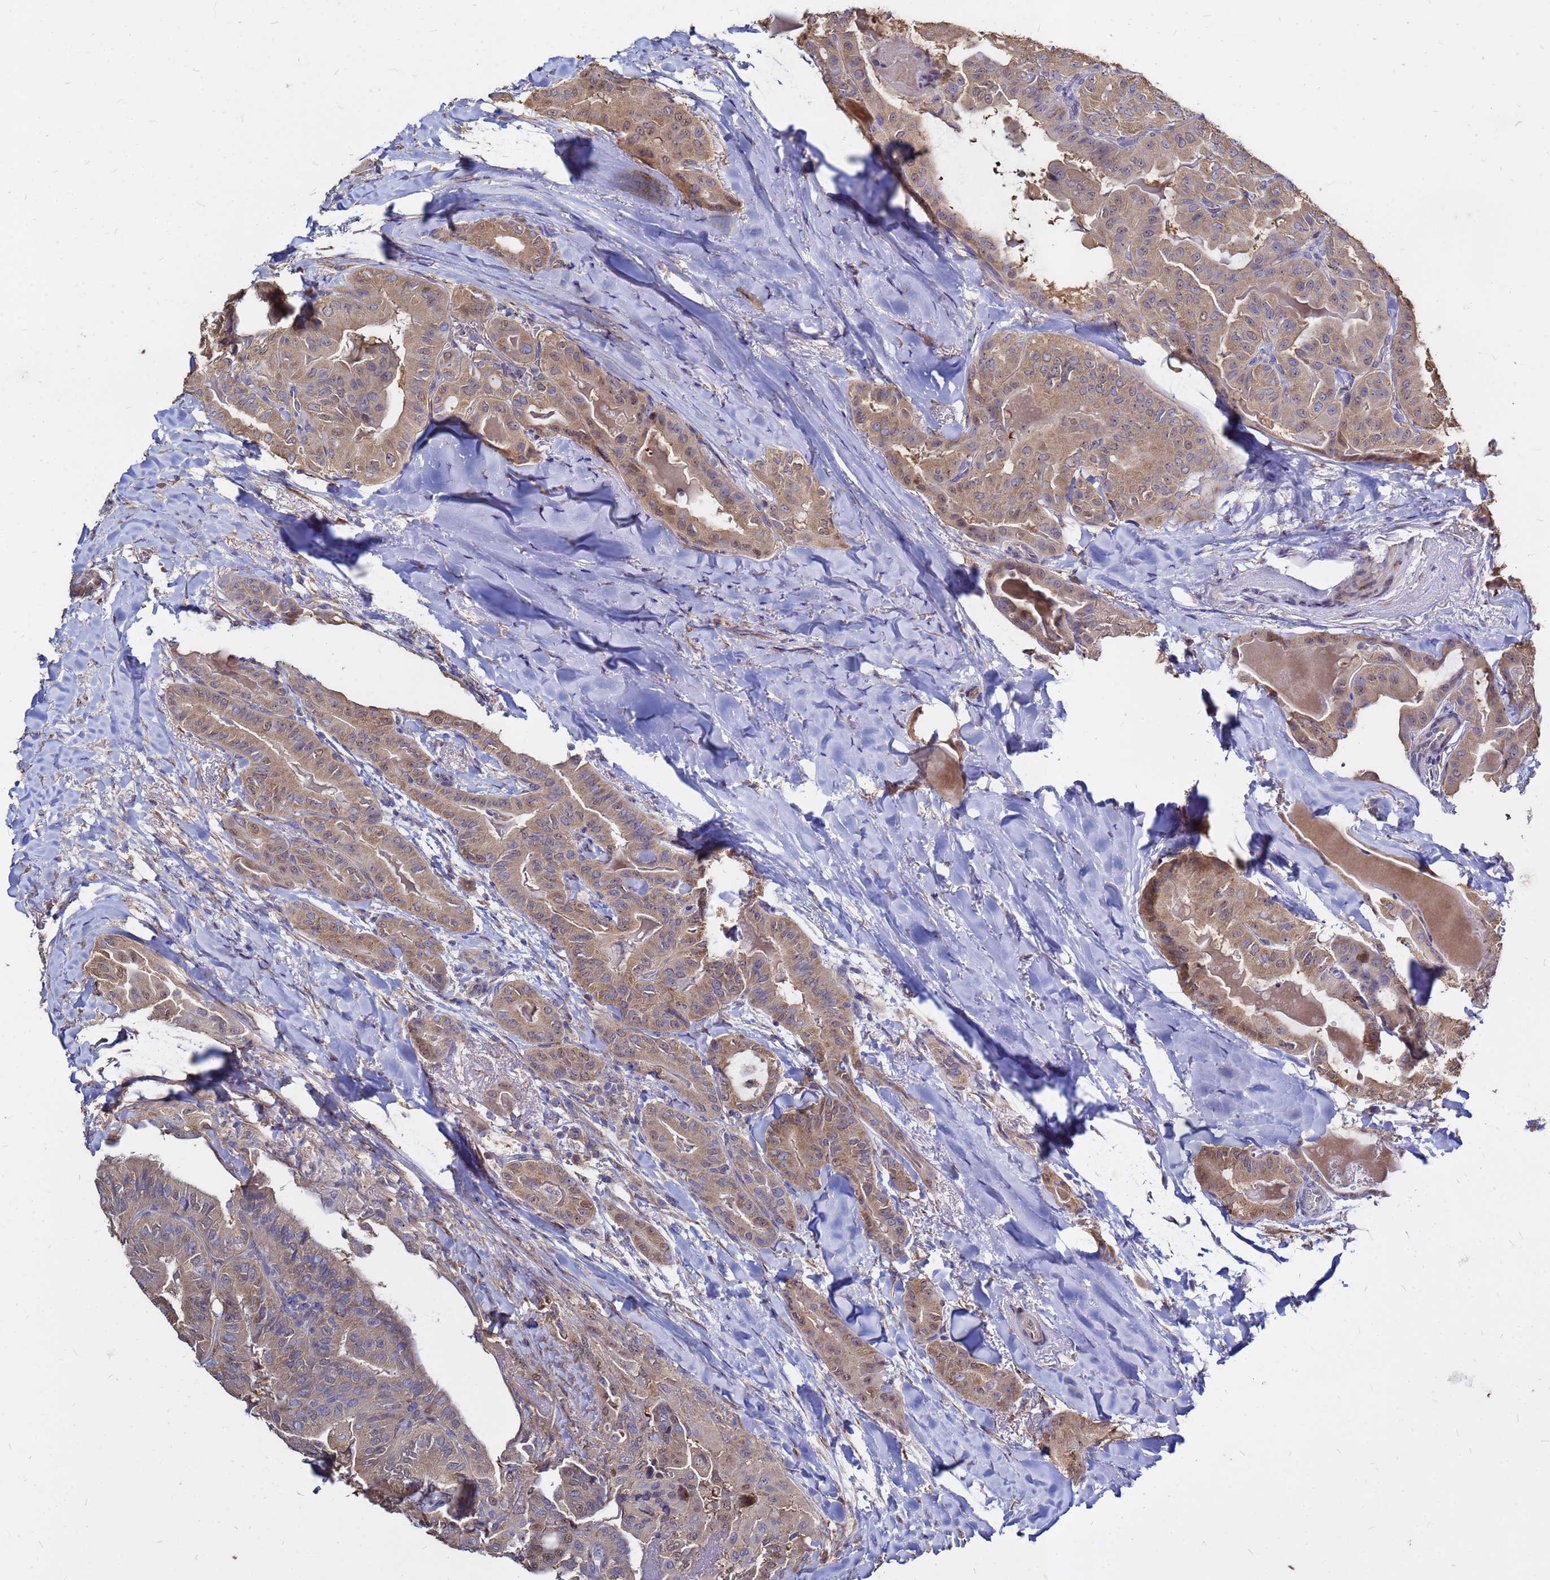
{"staining": {"intensity": "moderate", "quantity": ">75%", "location": "cytoplasmic/membranous"}, "tissue": "thyroid cancer", "cell_type": "Tumor cells", "image_type": "cancer", "snomed": [{"axis": "morphology", "description": "Papillary adenocarcinoma, NOS"}, {"axis": "topography", "description": "Thyroid gland"}], "caption": "There is medium levels of moderate cytoplasmic/membranous positivity in tumor cells of thyroid cancer (papillary adenocarcinoma), as demonstrated by immunohistochemical staining (brown color).", "gene": "MOB2", "patient": {"sex": "female", "age": 68}}